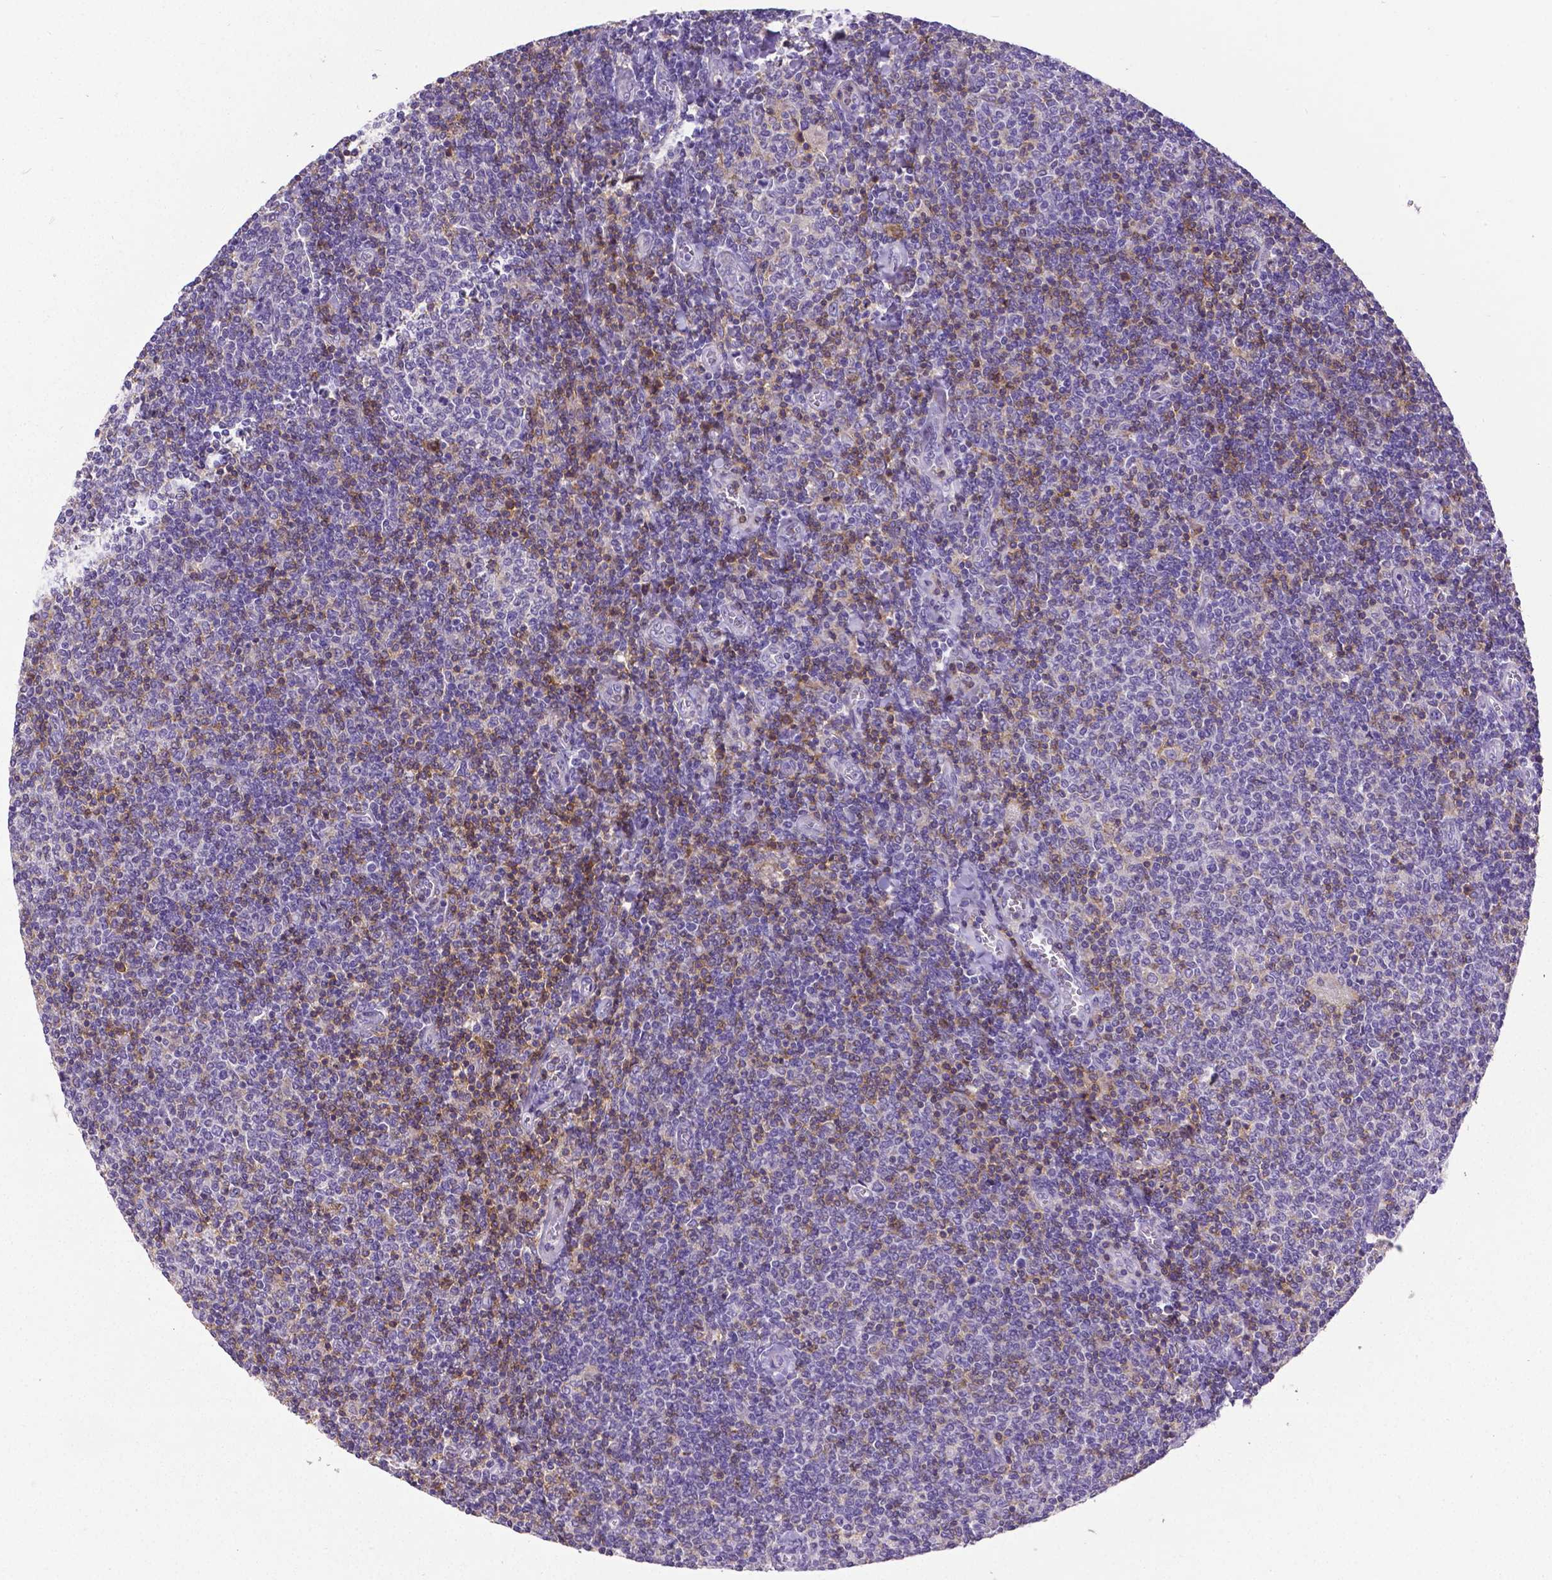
{"staining": {"intensity": "negative", "quantity": "none", "location": "none"}, "tissue": "lymphoma", "cell_type": "Tumor cells", "image_type": "cancer", "snomed": [{"axis": "morphology", "description": "Malignant lymphoma, non-Hodgkin's type, Low grade"}, {"axis": "topography", "description": "Lymph node"}], "caption": "Immunohistochemical staining of human lymphoma reveals no significant staining in tumor cells.", "gene": "CD4", "patient": {"sex": "male", "age": 52}}